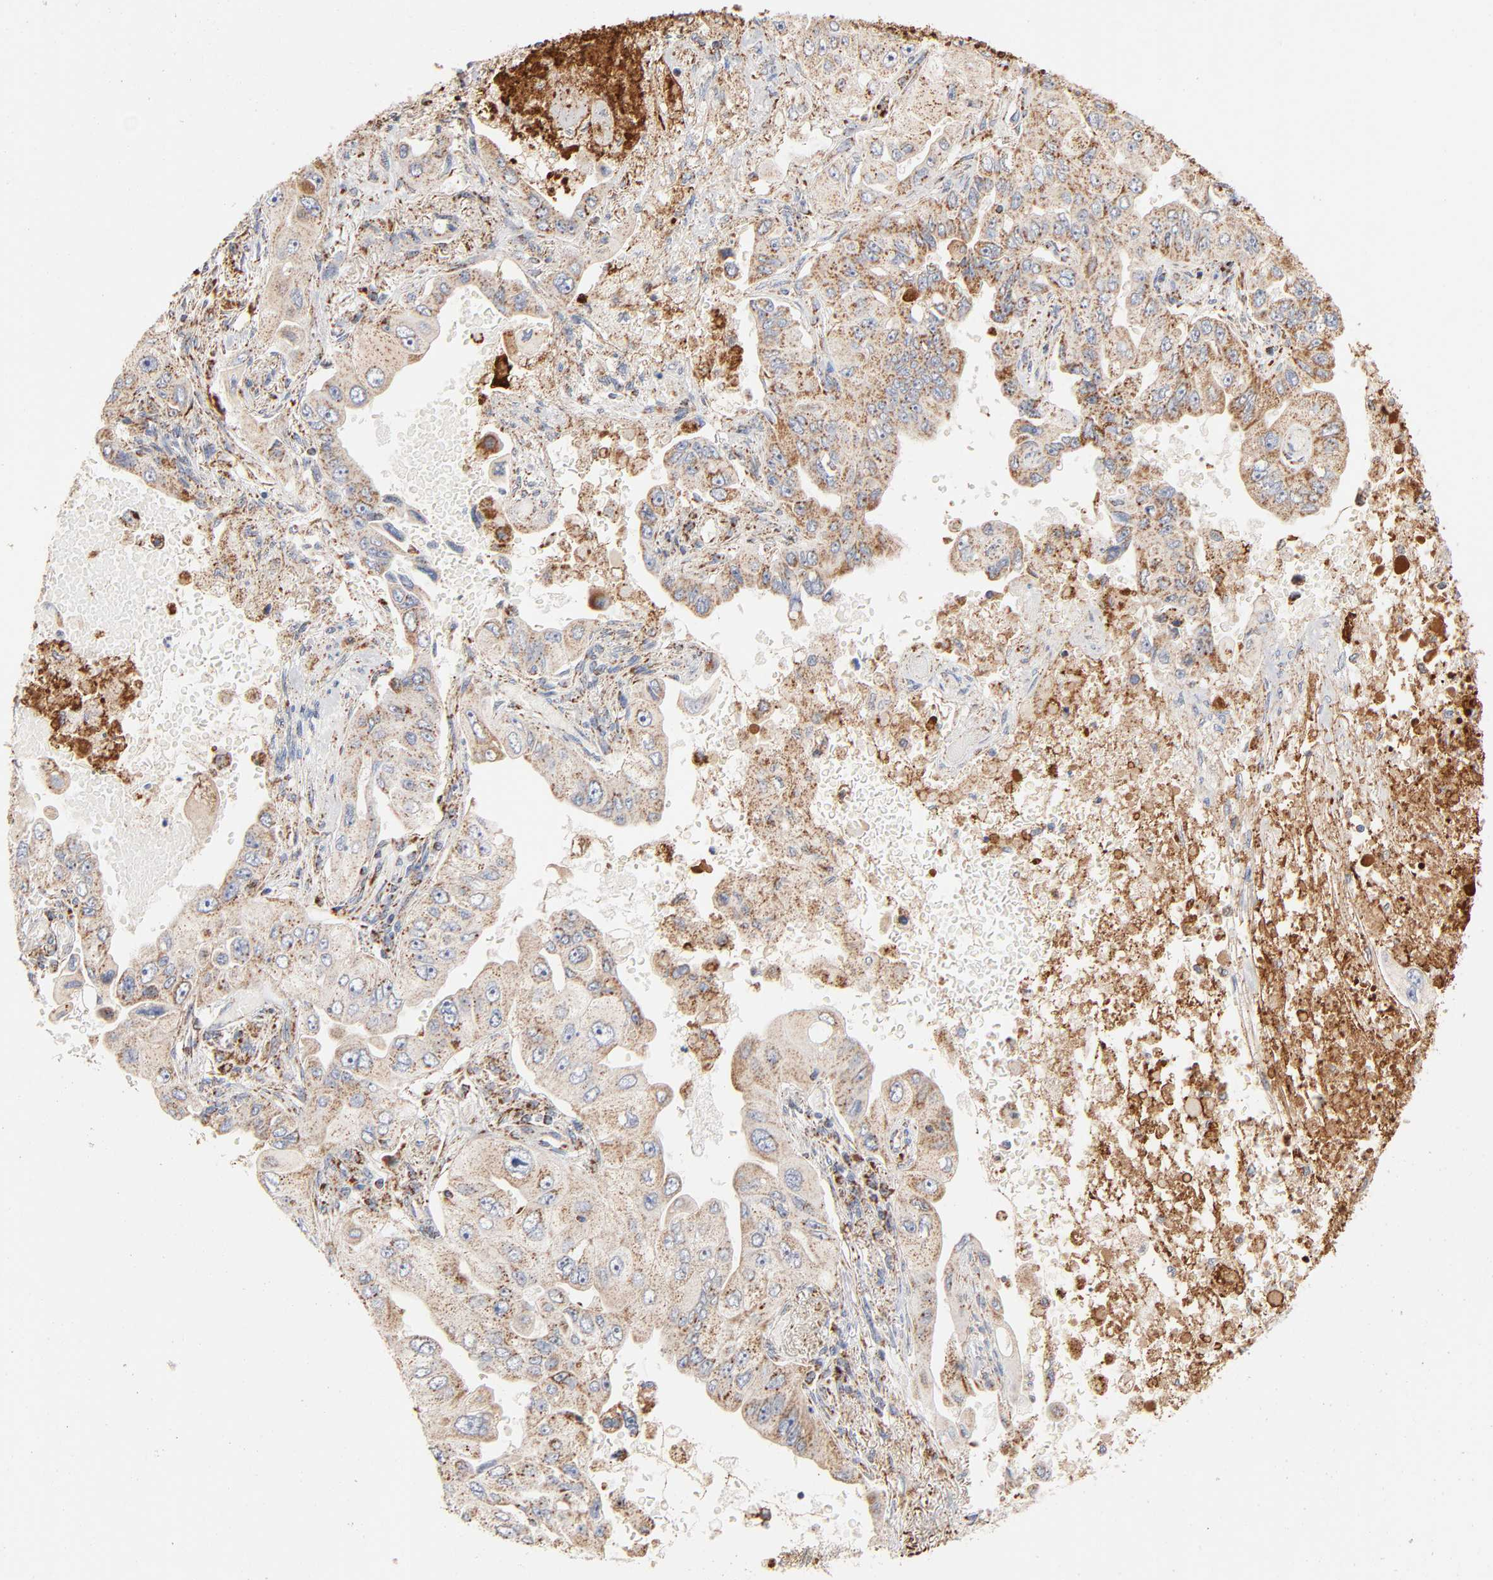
{"staining": {"intensity": "moderate", "quantity": ">75%", "location": "cytoplasmic/membranous"}, "tissue": "lung cancer", "cell_type": "Tumor cells", "image_type": "cancer", "snomed": [{"axis": "morphology", "description": "Adenocarcinoma, NOS"}, {"axis": "topography", "description": "Lung"}], "caption": "Protein expression analysis of human lung cancer (adenocarcinoma) reveals moderate cytoplasmic/membranous expression in approximately >75% of tumor cells. Immunohistochemistry (ihc) stains the protein of interest in brown and the nuclei are stained blue.", "gene": "UQCRC1", "patient": {"sex": "male", "age": 84}}